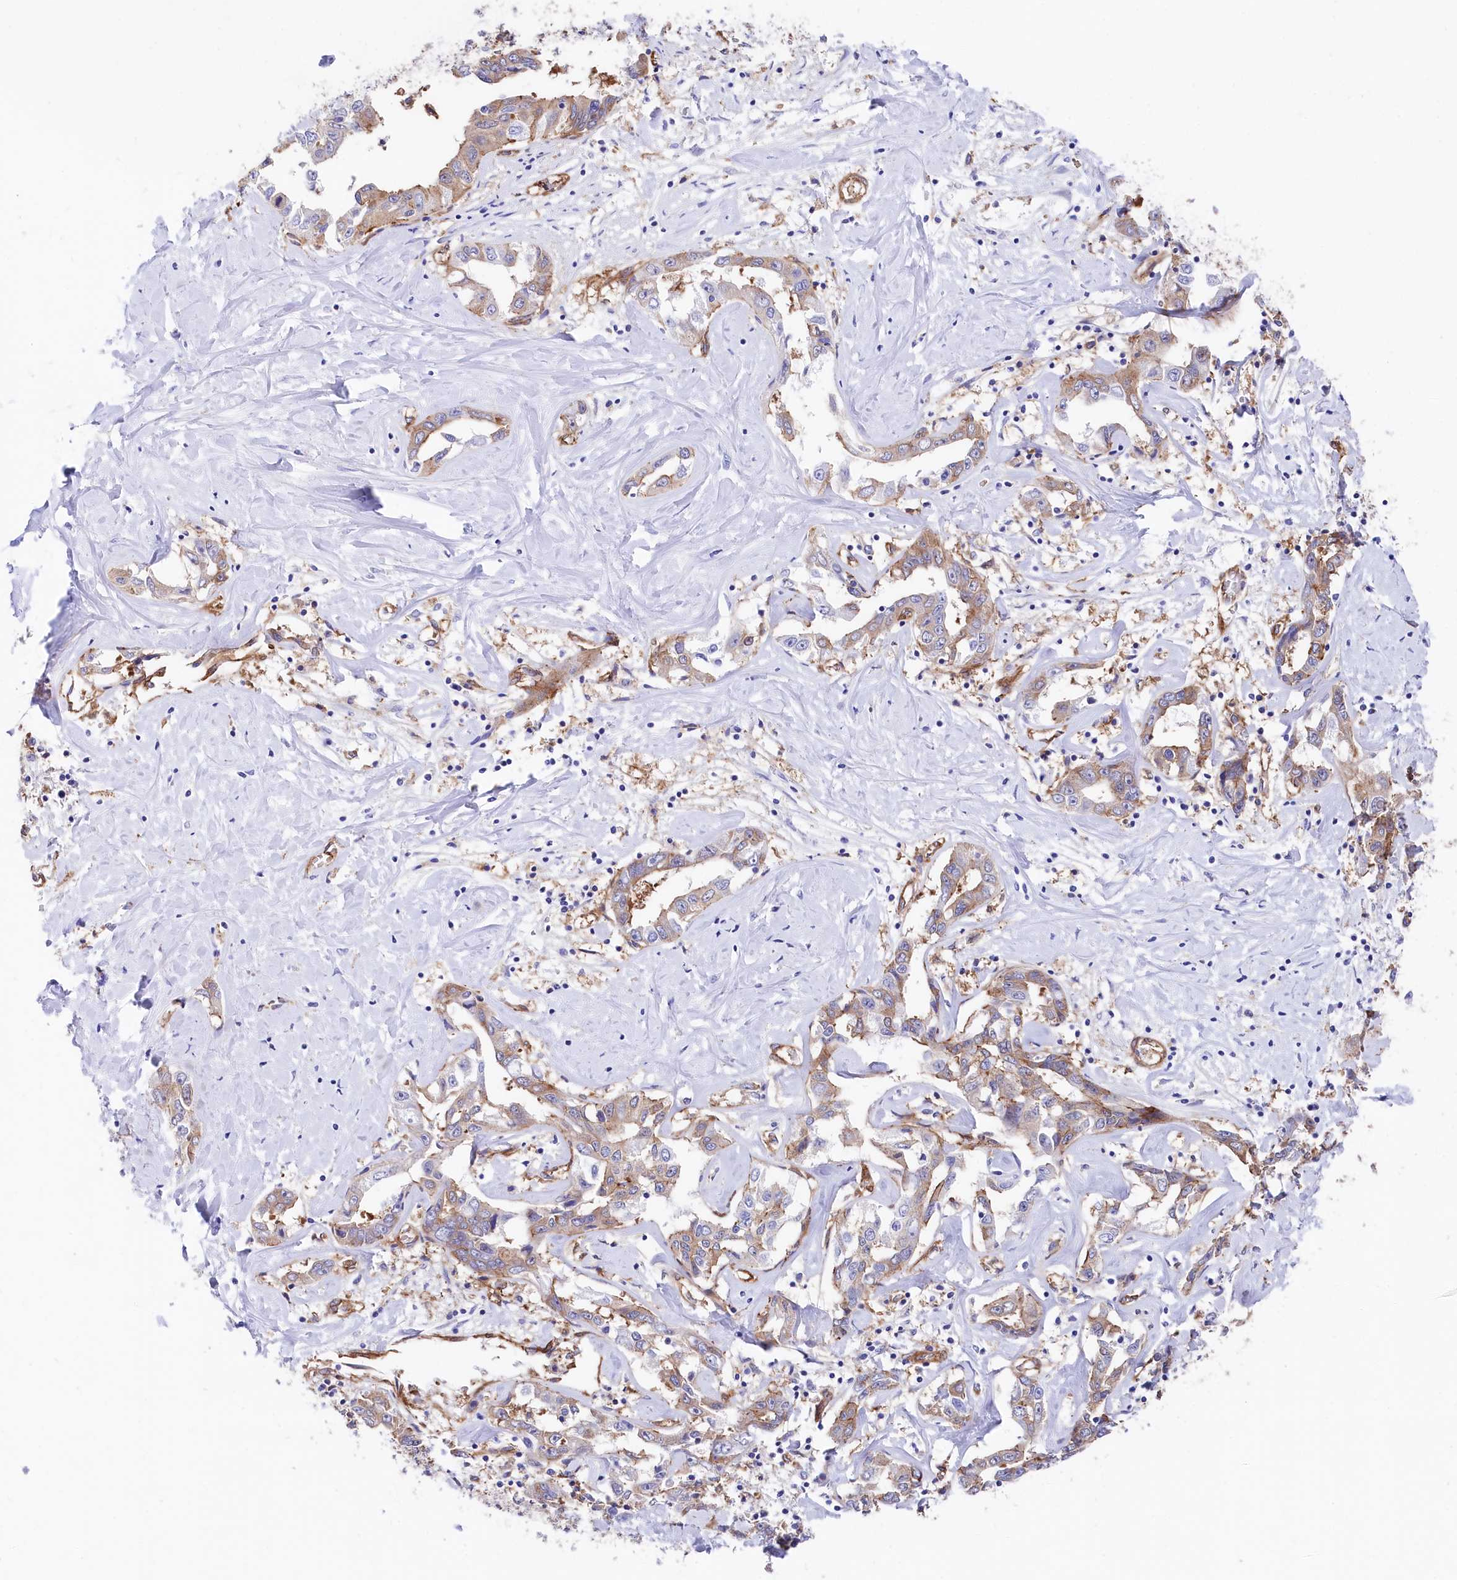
{"staining": {"intensity": "weak", "quantity": "25%-75%", "location": "cytoplasmic/membranous"}, "tissue": "liver cancer", "cell_type": "Tumor cells", "image_type": "cancer", "snomed": [{"axis": "morphology", "description": "Cholangiocarcinoma"}, {"axis": "topography", "description": "Liver"}], "caption": "Protein expression analysis of human liver cholangiocarcinoma reveals weak cytoplasmic/membranous expression in approximately 25%-75% of tumor cells. The protein of interest is shown in brown color, while the nuclei are stained blue.", "gene": "TNKS1BP1", "patient": {"sex": "male", "age": 59}}